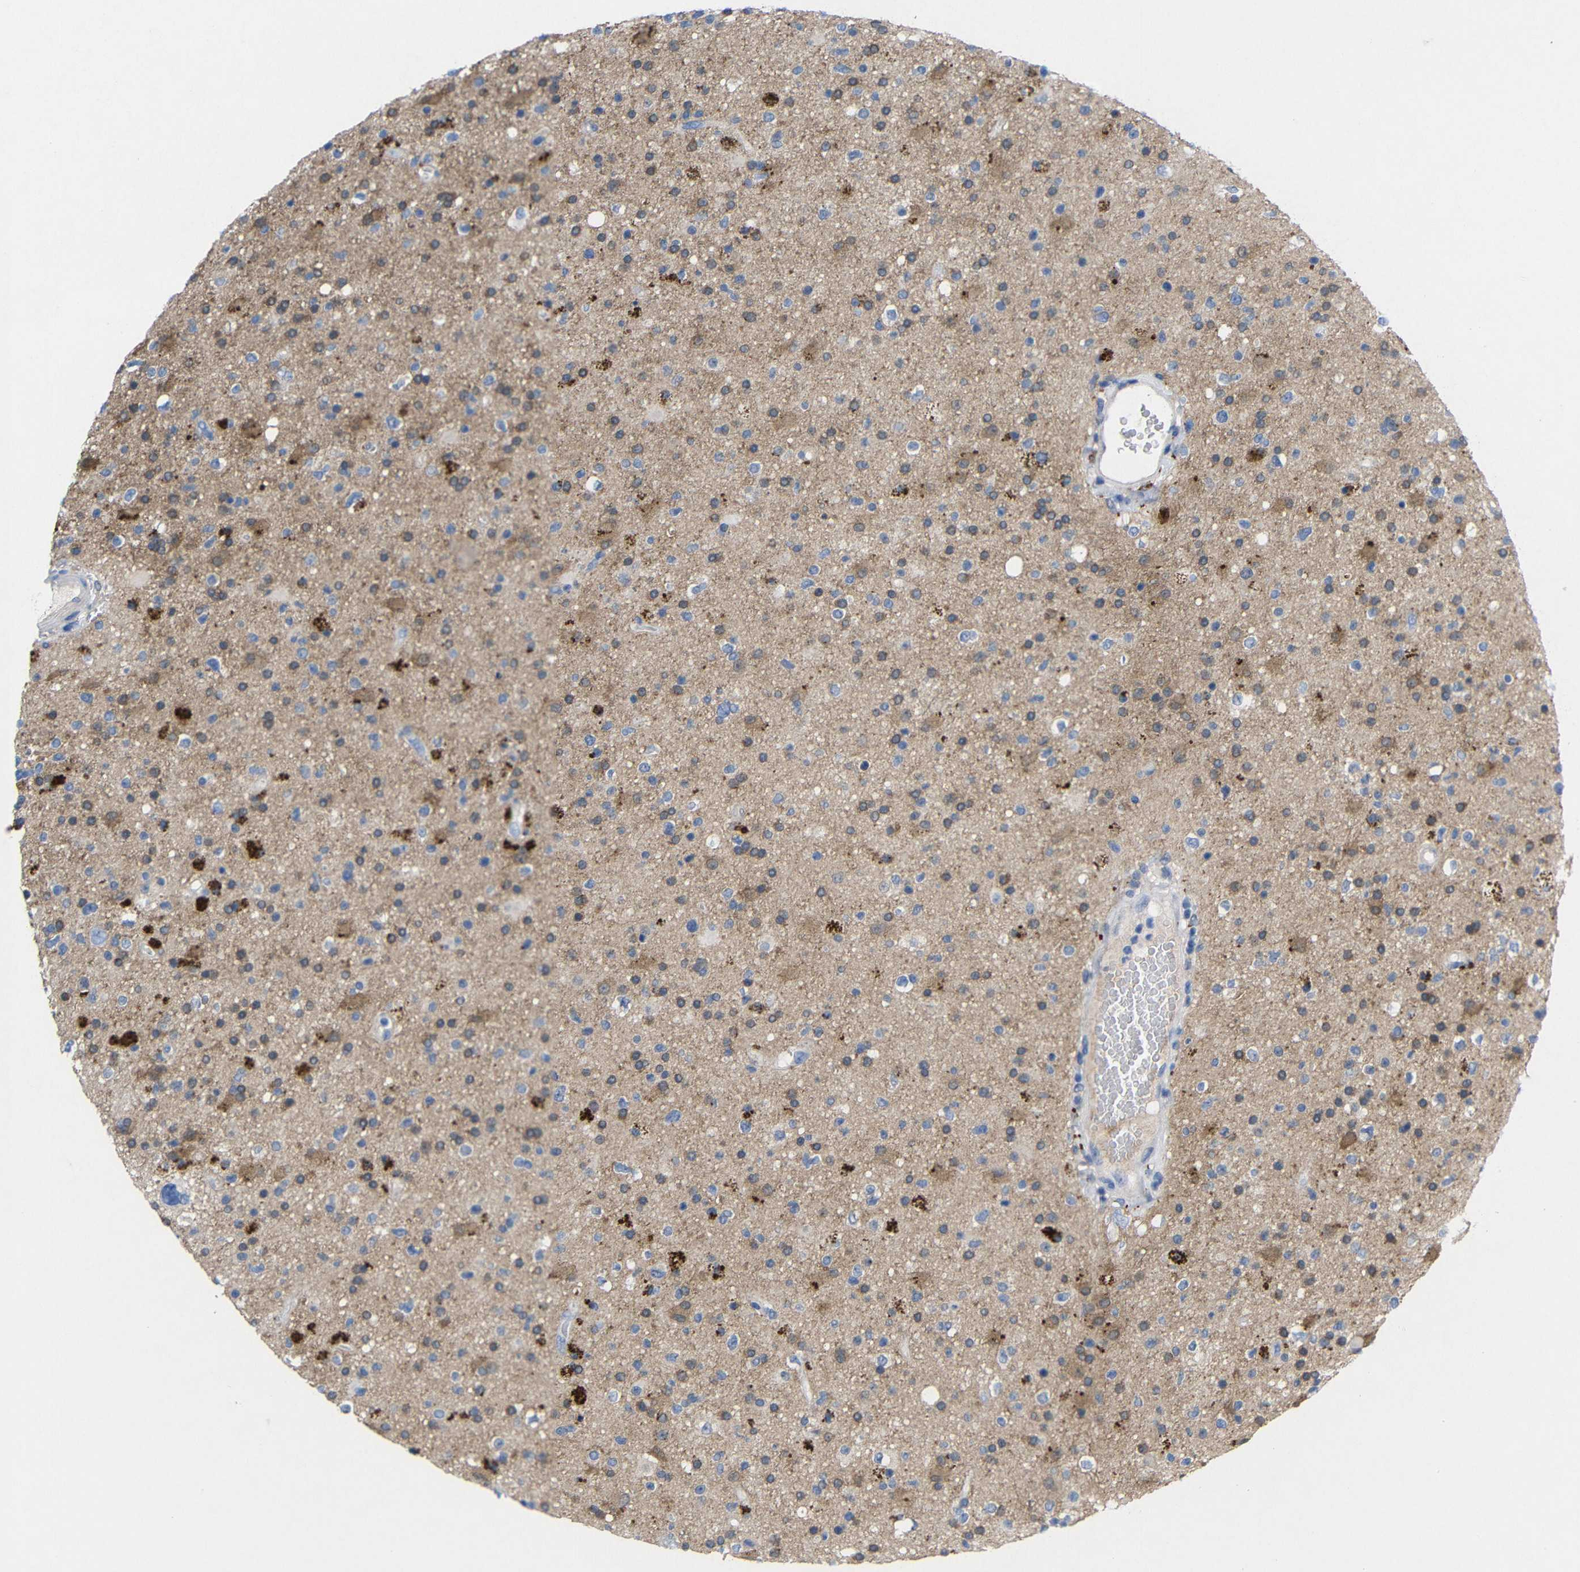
{"staining": {"intensity": "moderate", "quantity": "25%-75%", "location": "cytoplasmic/membranous"}, "tissue": "glioma", "cell_type": "Tumor cells", "image_type": "cancer", "snomed": [{"axis": "morphology", "description": "Glioma, malignant, High grade"}, {"axis": "topography", "description": "Brain"}], "caption": "IHC photomicrograph of malignant glioma (high-grade) stained for a protein (brown), which shows medium levels of moderate cytoplasmic/membranous expression in about 25%-75% of tumor cells.", "gene": "PEBP1", "patient": {"sex": "male", "age": 33}}